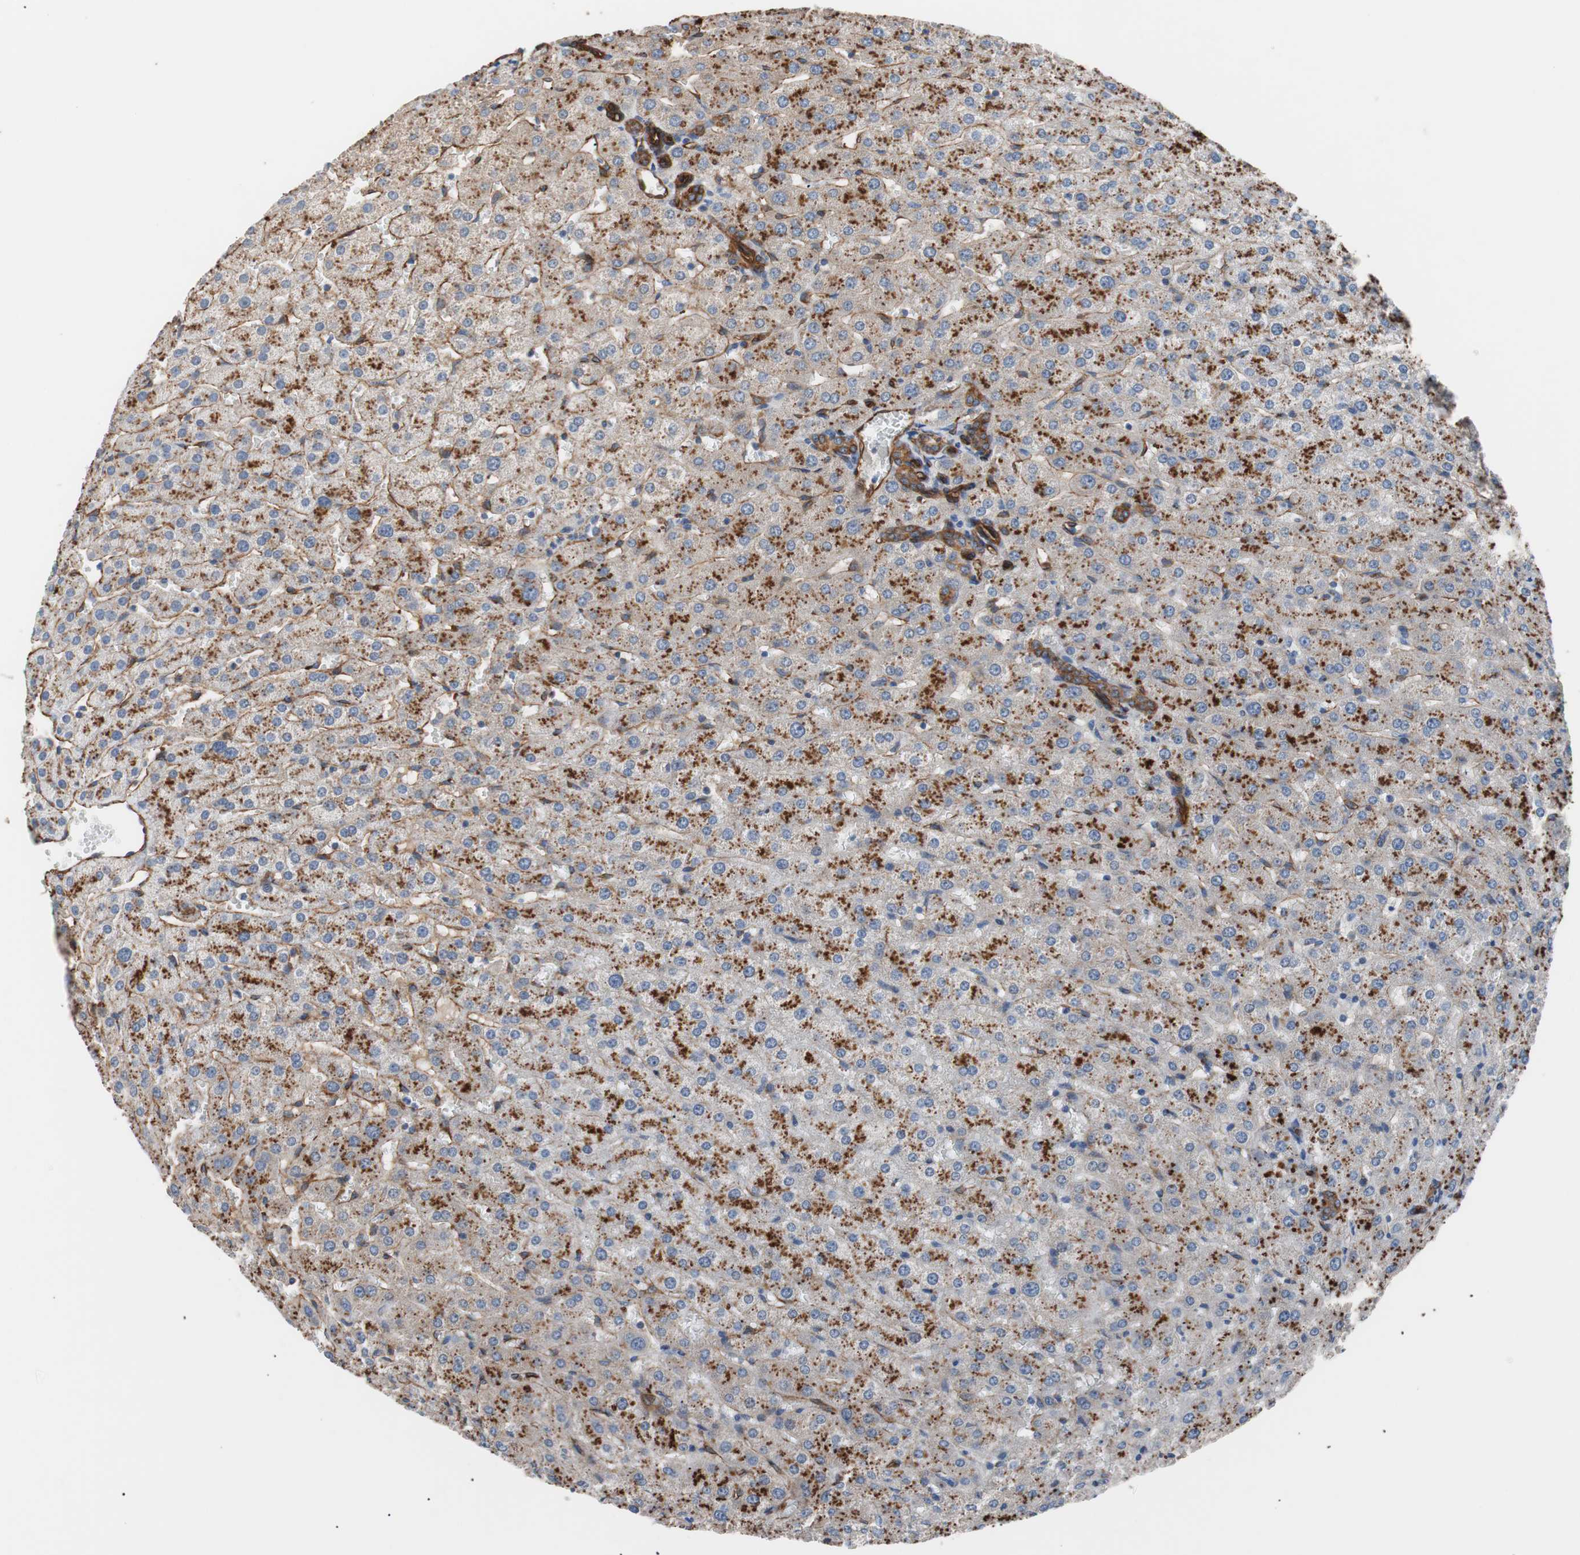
{"staining": {"intensity": "strong", "quantity": ">75%", "location": "cytoplasmic/membranous"}, "tissue": "liver", "cell_type": "Cholangiocytes", "image_type": "normal", "snomed": [{"axis": "morphology", "description": "Normal tissue, NOS"}, {"axis": "morphology", "description": "Fibrosis, NOS"}, {"axis": "topography", "description": "Liver"}], "caption": "A brown stain labels strong cytoplasmic/membranous positivity of a protein in cholangiocytes of unremarkable liver.", "gene": "SPINT1", "patient": {"sex": "female", "age": 29}}